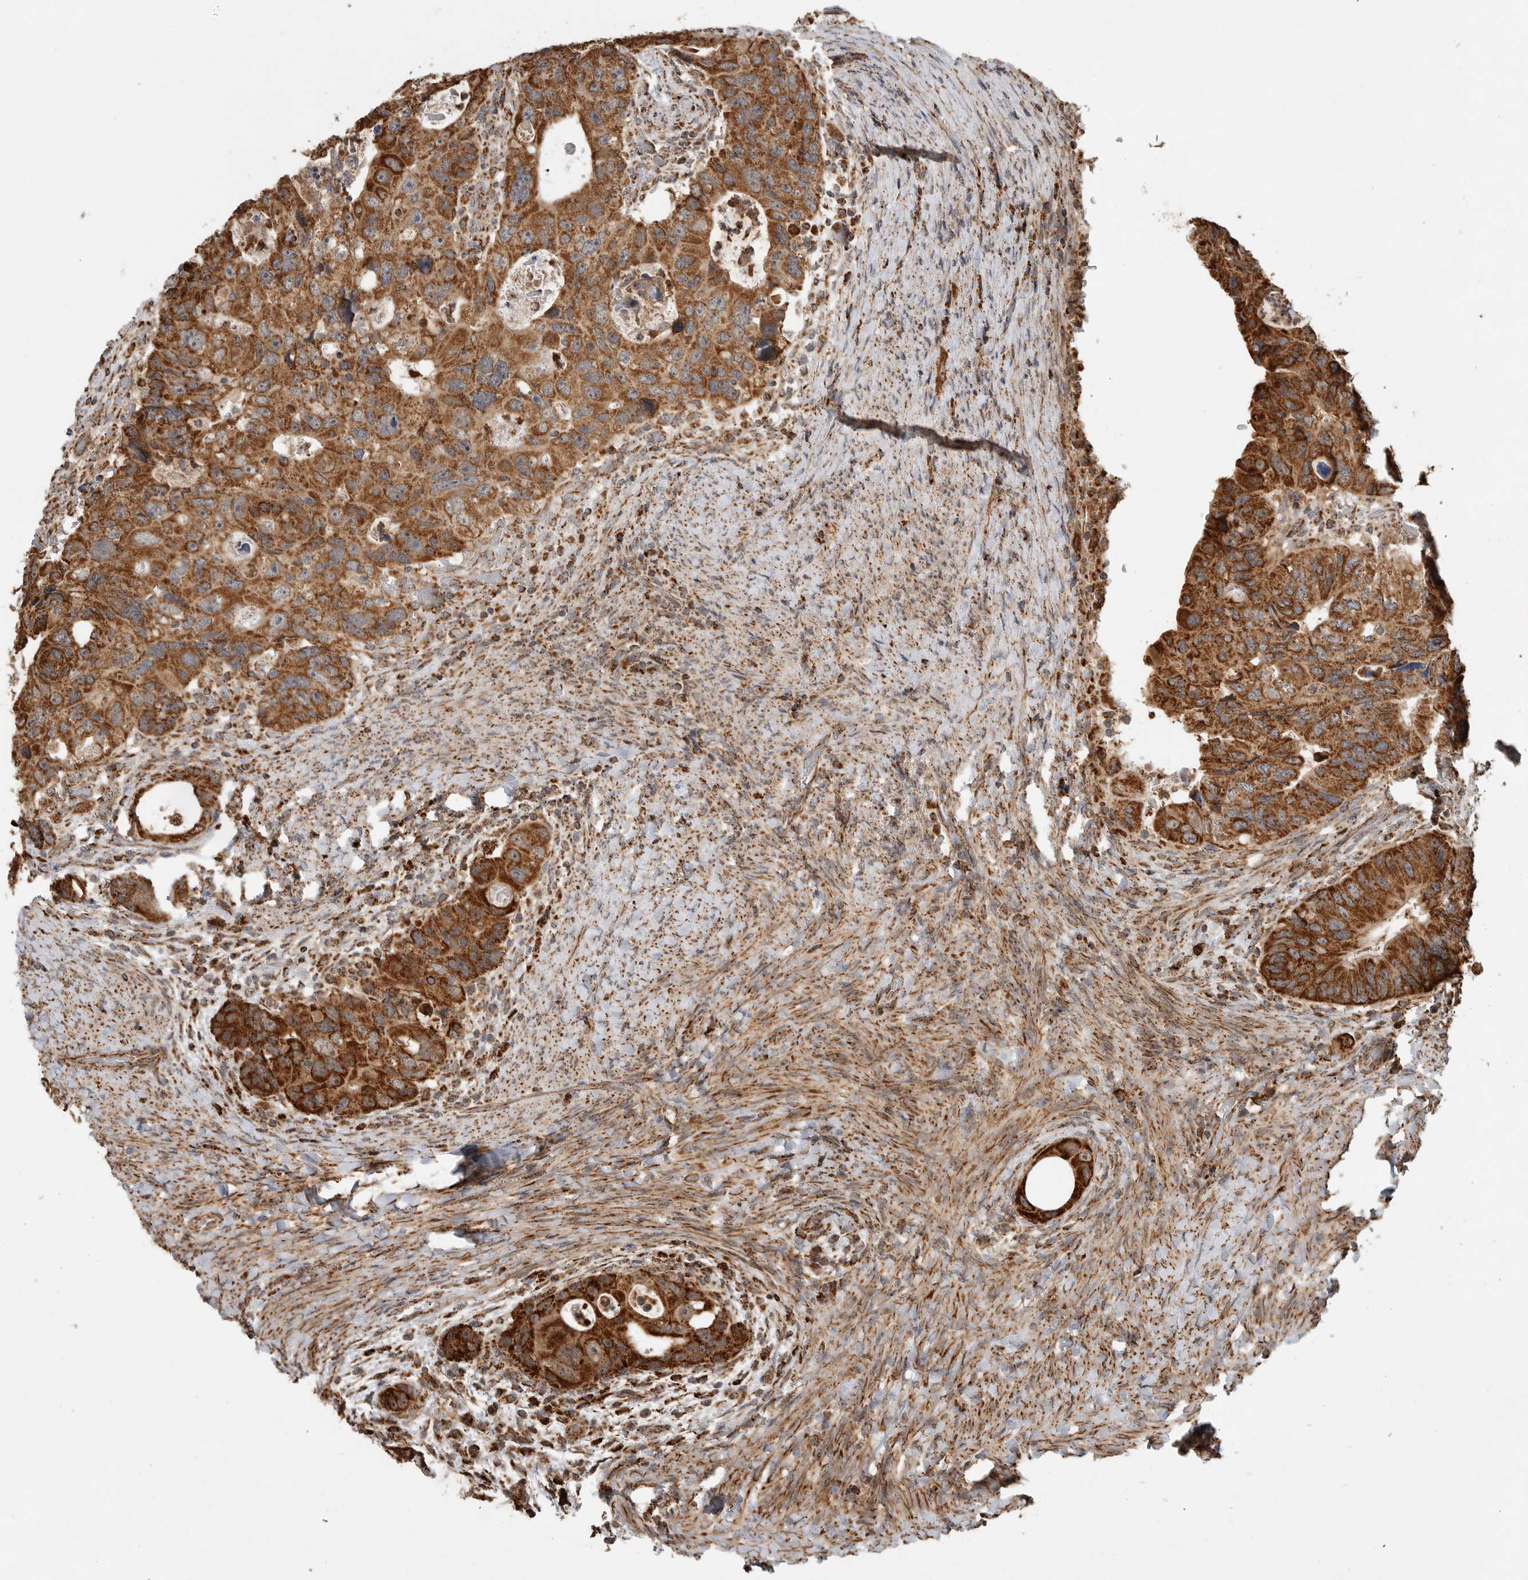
{"staining": {"intensity": "strong", "quantity": ">75%", "location": "cytoplasmic/membranous"}, "tissue": "colorectal cancer", "cell_type": "Tumor cells", "image_type": "cancer", "snomed": [{"axis": "morphology", "description": "Adenocarcinoma, NOS"}, {"axis": "topography", "description": "Rectum"}], "caption": "Immunohistochemical staining of adenocarcinoma (colorectal) displays high levels of strong cytoplasmic/membranous protein positivity in approximately >75% of tumor cells. Immunohistochemistry (ihc) stains the protein of interest in brown and the nuclei are stained blue.", "gene": "GCNT2", "patient": {"sex": "male", "age": 59}}